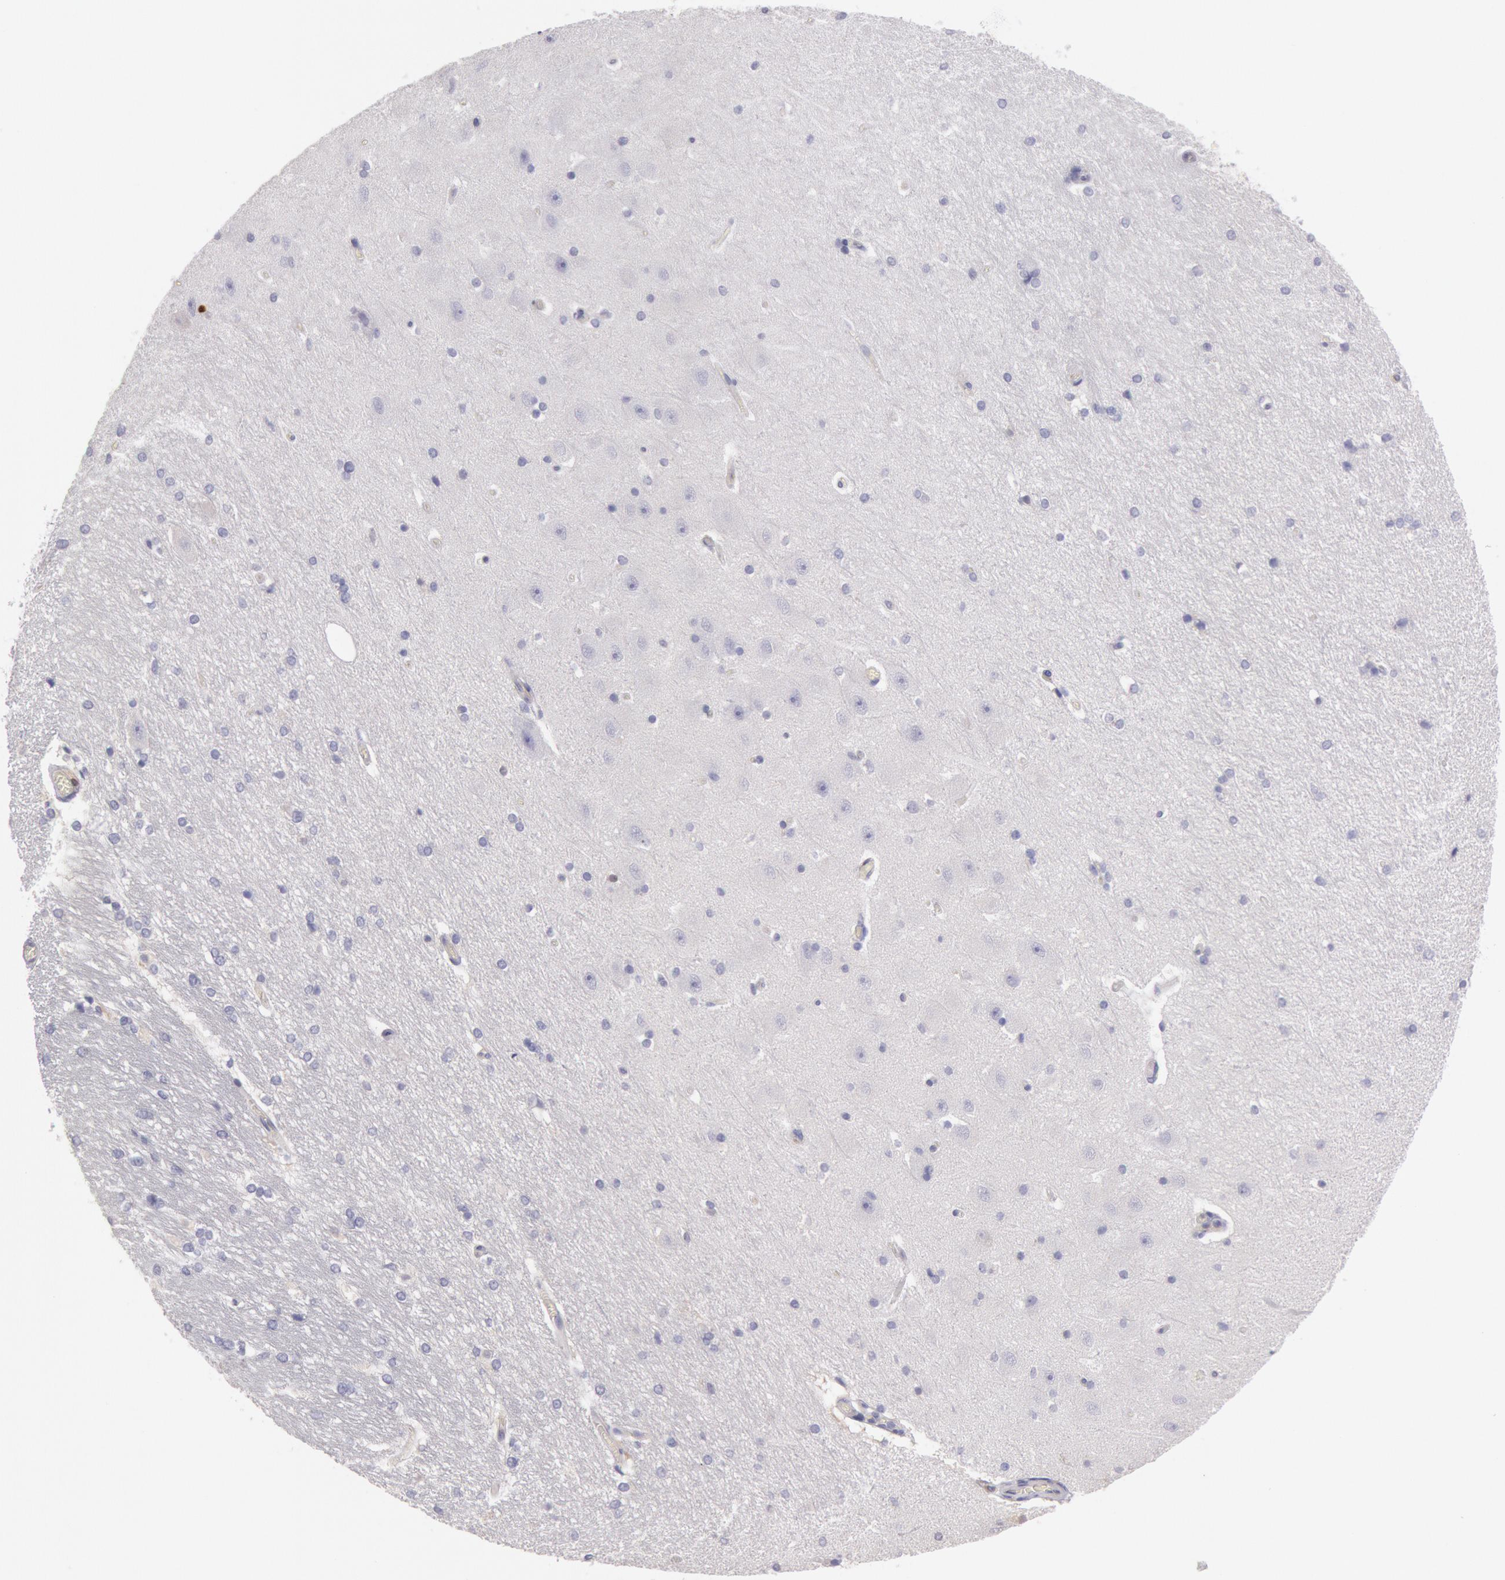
{"staining": {"intensity": "negative", "quantity": "none", "location": "none"}, "tissue": "hippocampus", "cell_type": "Glial cells", "image_type": "normal", "snomed": [{"axis": "morphology", "description": "Normal tissue, NOS"}, {"axis": "topography", "description": "Hippocampus"}], "caption": "This is a image of immunohistochemistry (IHC) staining of unremarkable hippocampus, which shows no staining in glial cells. The staining was performed using DAB to visualize the protein expression in brown, while the nuclei were stained in blue with hematoxylin (Magnification: 20x).", "gene": "RAB27A", "patient": {"sex": "female", "age": 19}}